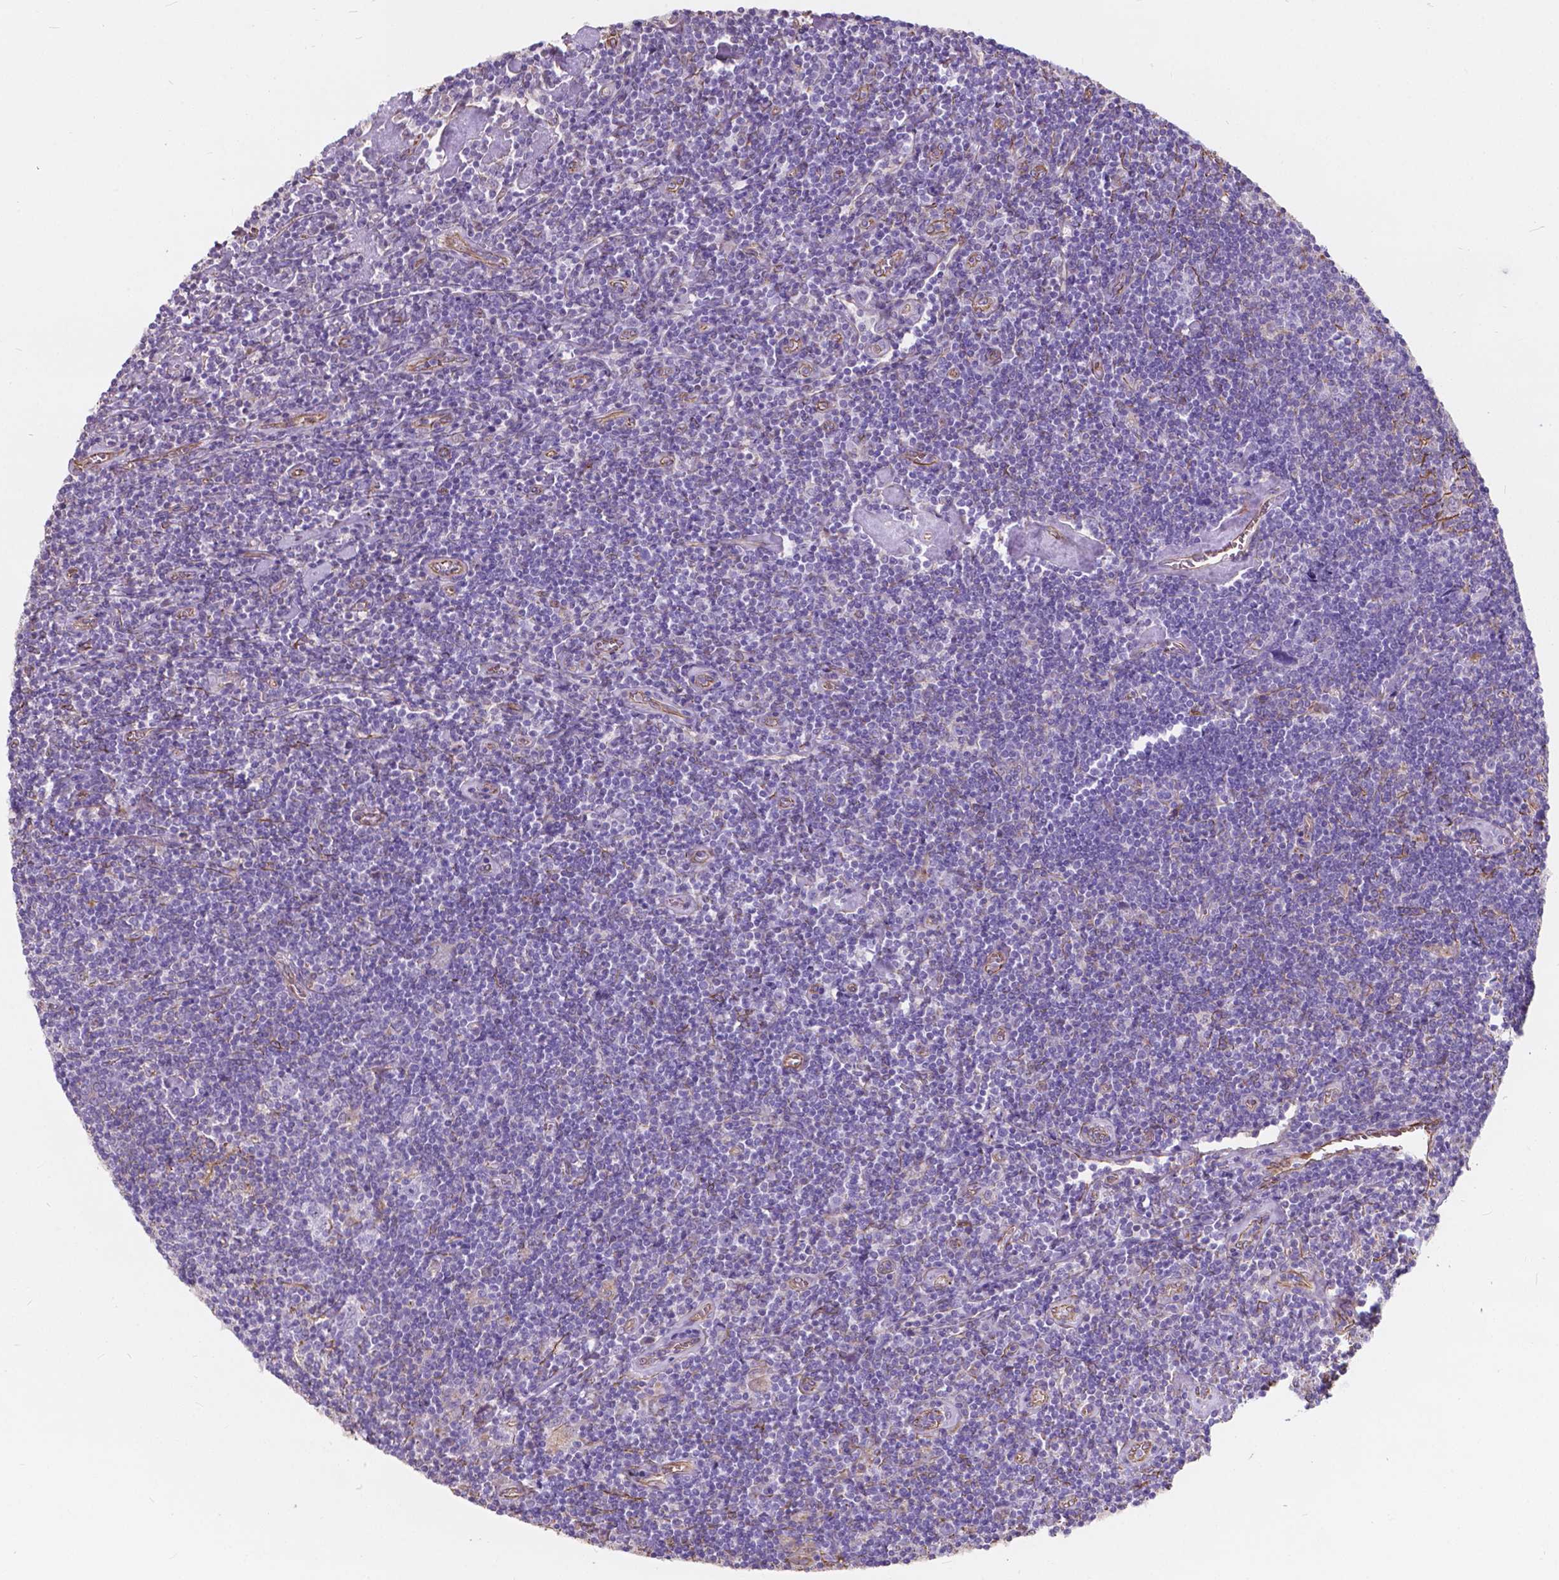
{"staining": {"intensity": "negative", "quantity": "none", "location": "none"}, "tissue": "lymphoma", "cell_type": "Tumor cells", "image_type": "cancer", "snomed": [{"axis": "morphology", "description": "Hodgkin's disease, NOS"}, {"axis": "topography", "description": "Lymph node"}], "caption": "Immunohistochemistry (IHC) image of human Hodgkin's disease stained for a protein (brown), which shows no expression in tumor cells. (Brightfield microscopy of DAB (3,3'-diaminobenzidine) immunohistochemistry (IHC) at high magnification).", "gene": "AMOT", "patient": {"sex": "male", "age": 40}}